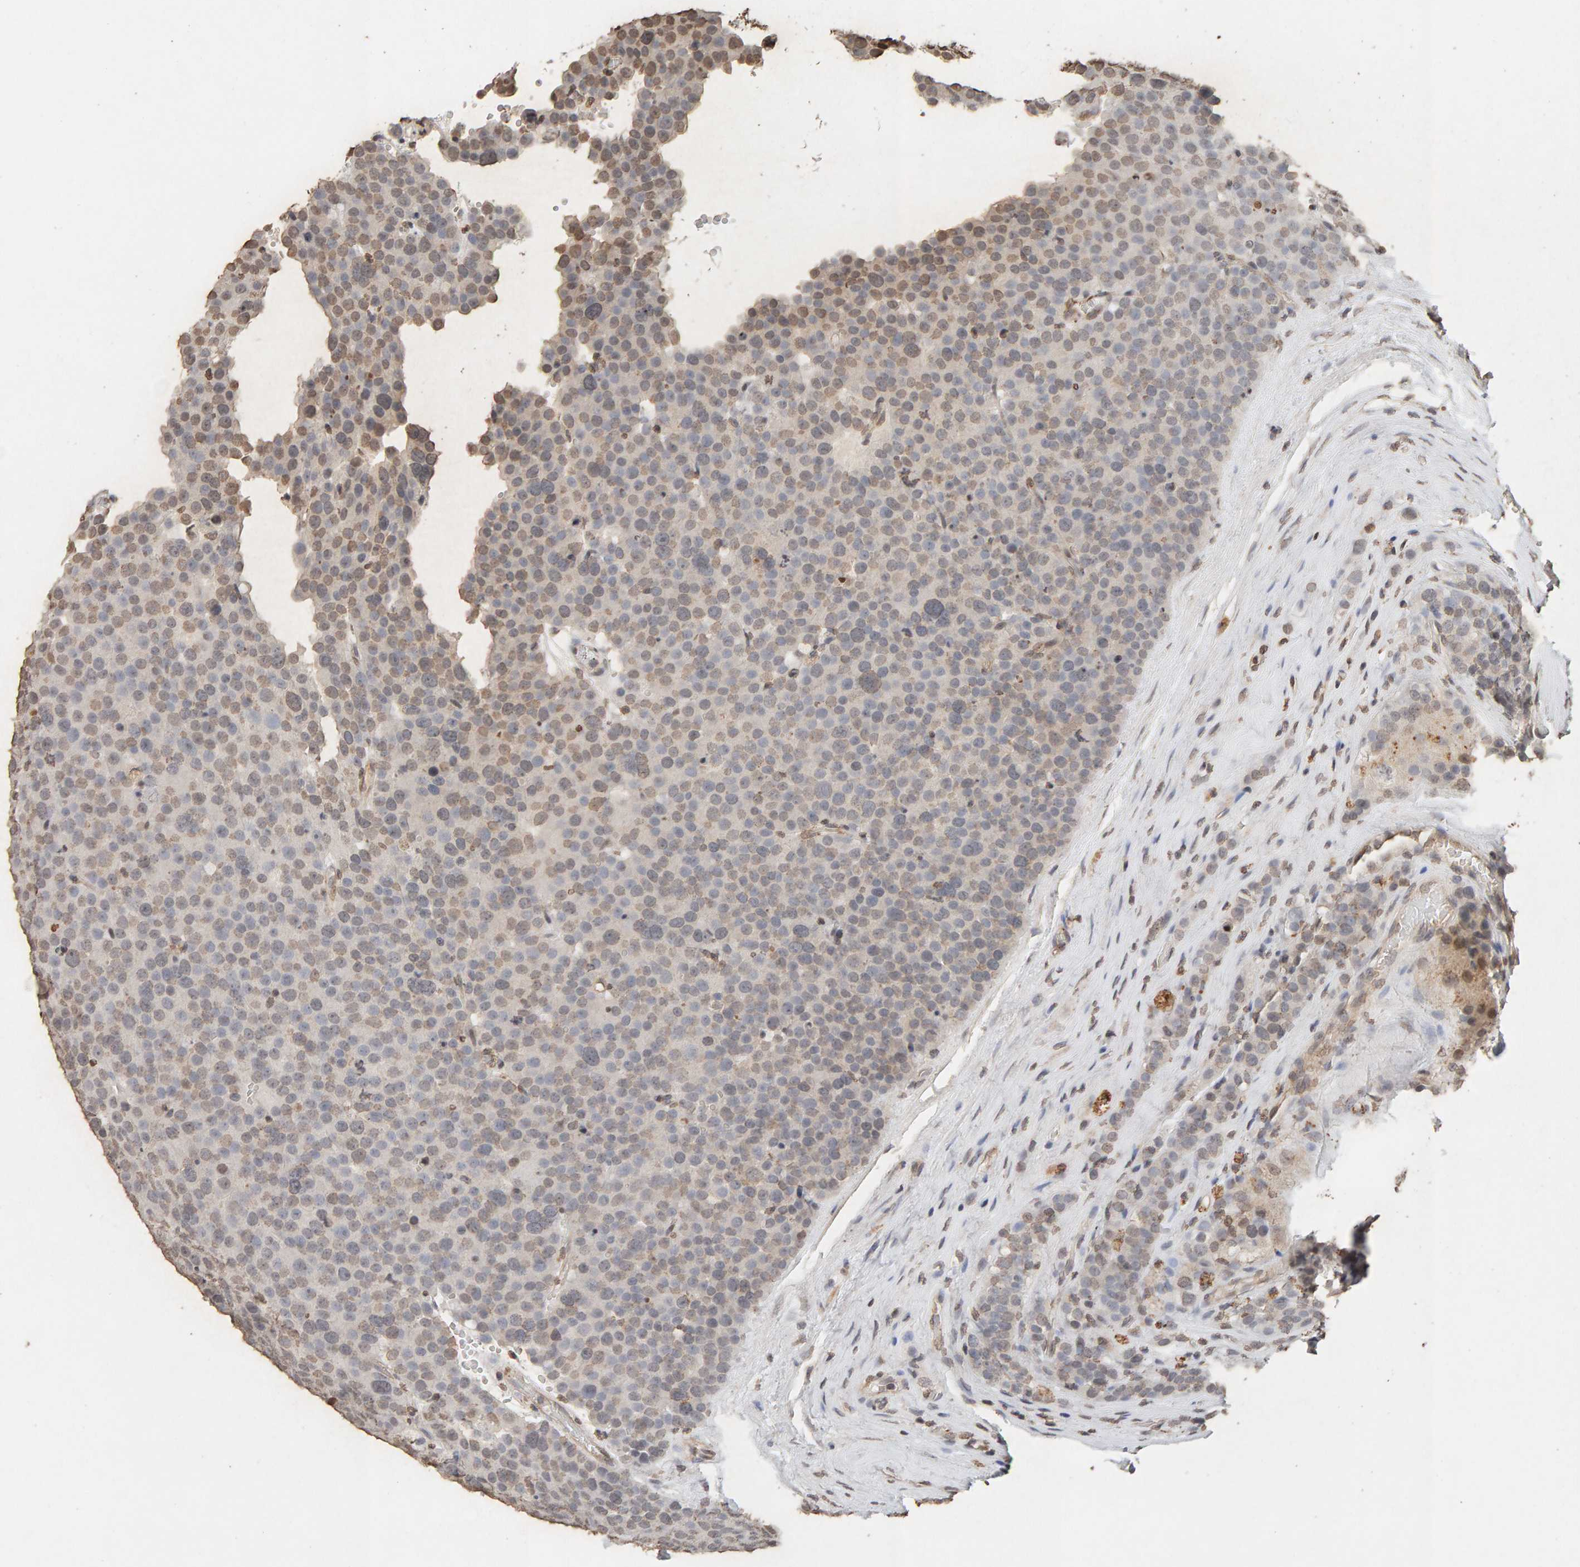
{"staining": {"intensity": "weak", "quantity": "25%-75%", "location": "nuclear"}, "tissue": "testis cancer", "cell_type": "Tumor cells", "image_type": "cancer", "snomed": [{"axis": "morphology", "description": "Seminoma, NOS"}, {"axis": "topography", "description": "Testis"}], "caption": "Immunohistochemistry (IHC) micrograph of neoplastic tissue: human seminoma (testis) stained using IHC shows low levels of weak protein expression localized specifically in the nuclear of tumor cells, appearing as a nuclear brown color.", "gene": "DNAJB5", "patient": {"sex": "male", "age": 71}}